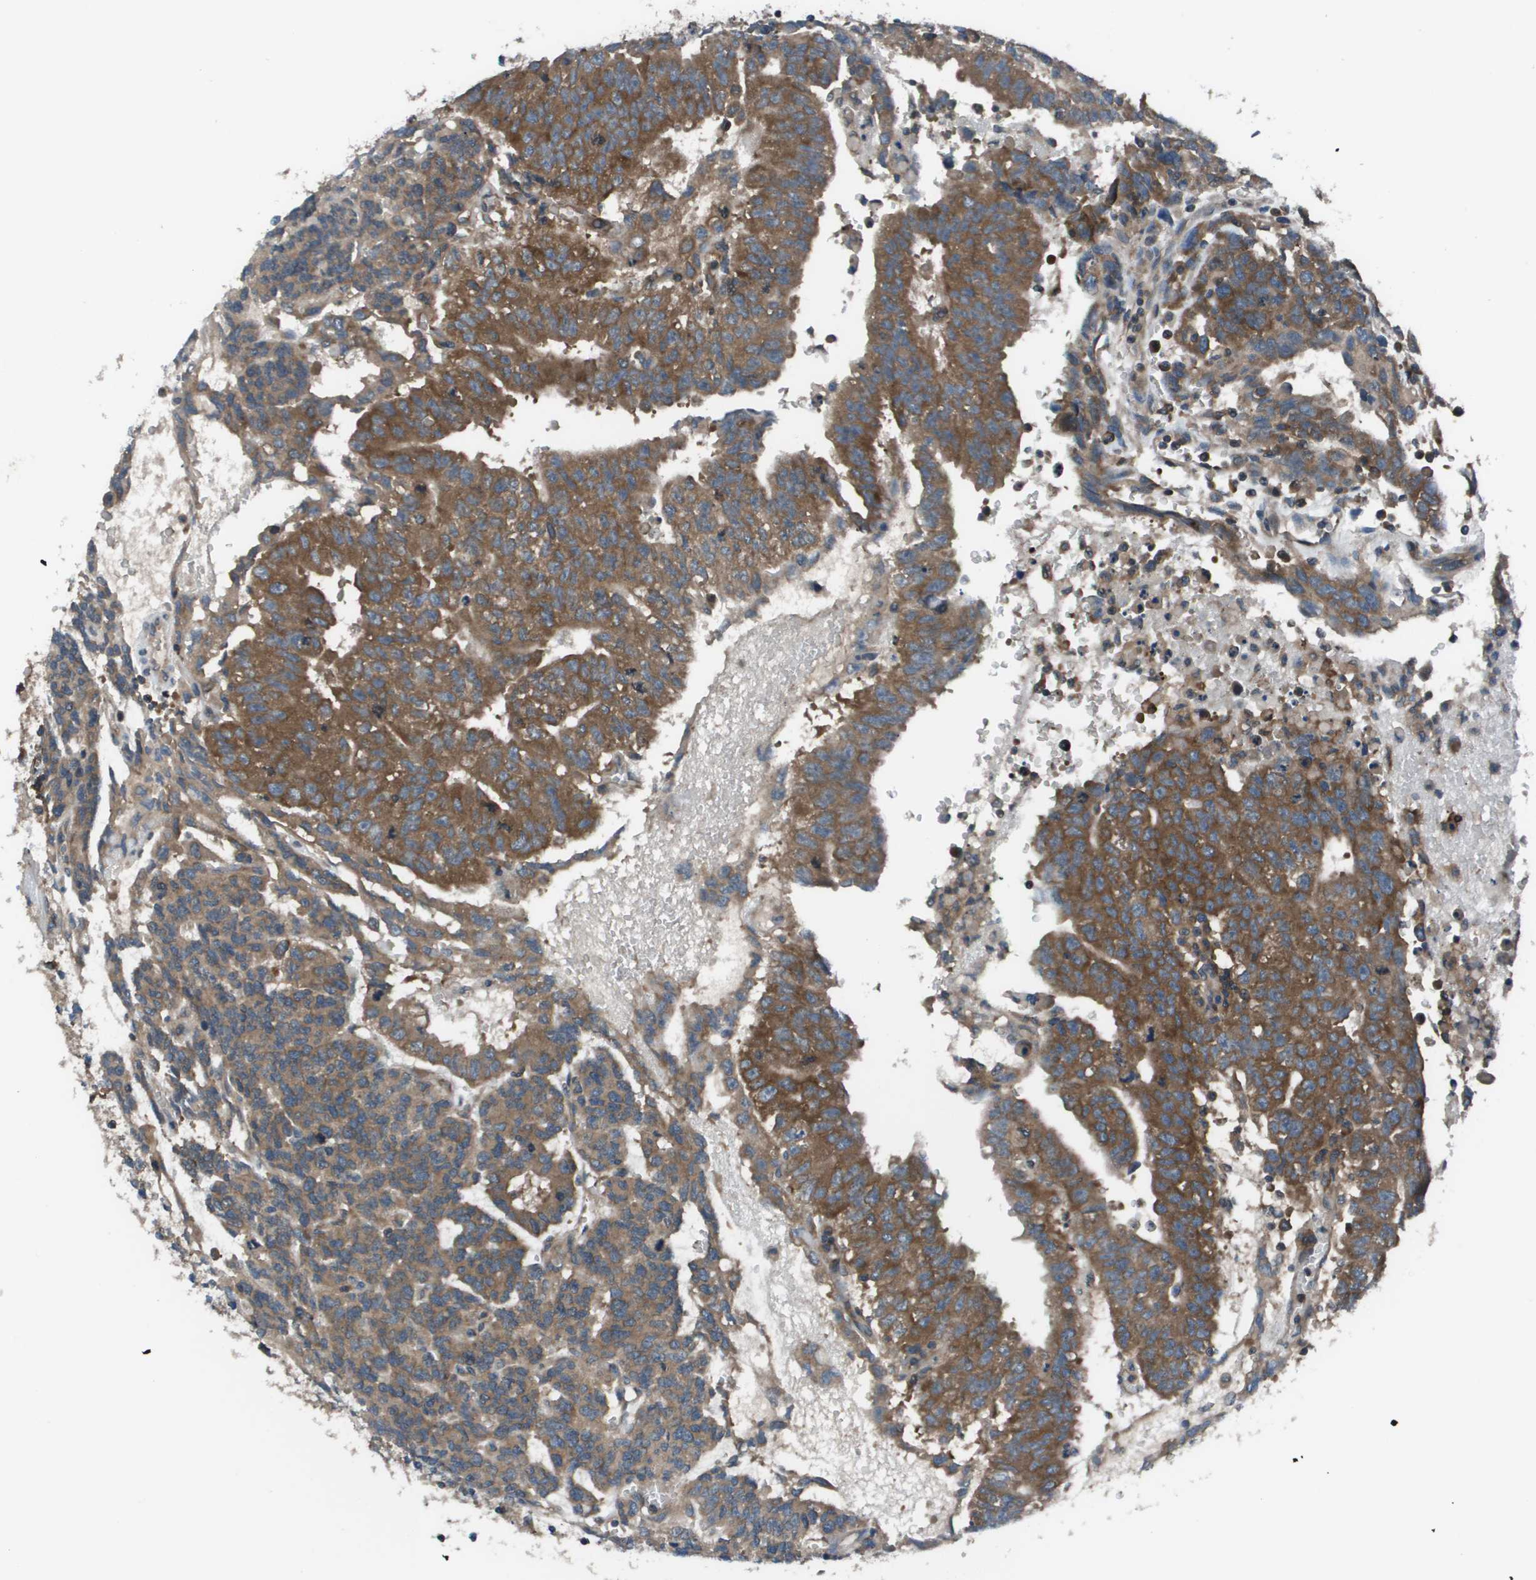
{"staining": {"intensity": "strong", "quantity": ">75%", "location": "cytoplasmic/membranous"}, "tissue": "testis cancer", "cell_type": "Tumor cells", "image_type": "cancer", "snomed": [{"axis": "morphology", "description": "Seminoma, NOS"}, {"axis": "morphology", "description": "Carcinoma, Embryonal, NOS"}, {"axis": "topography", "description": "Testis"}], "caption": "Immunohistochemistry of human embryonal carcinoma (testis) demonstrates high levels of strong cytoplasmic/membranous positivity in about >75% of tumor cells. (DAB (3,3'-diaminobenzidine) IHC with brightfield microscopy, high magnification).", "gene": "EIF3B", "patient": {"sex": "male", "age": 52}}